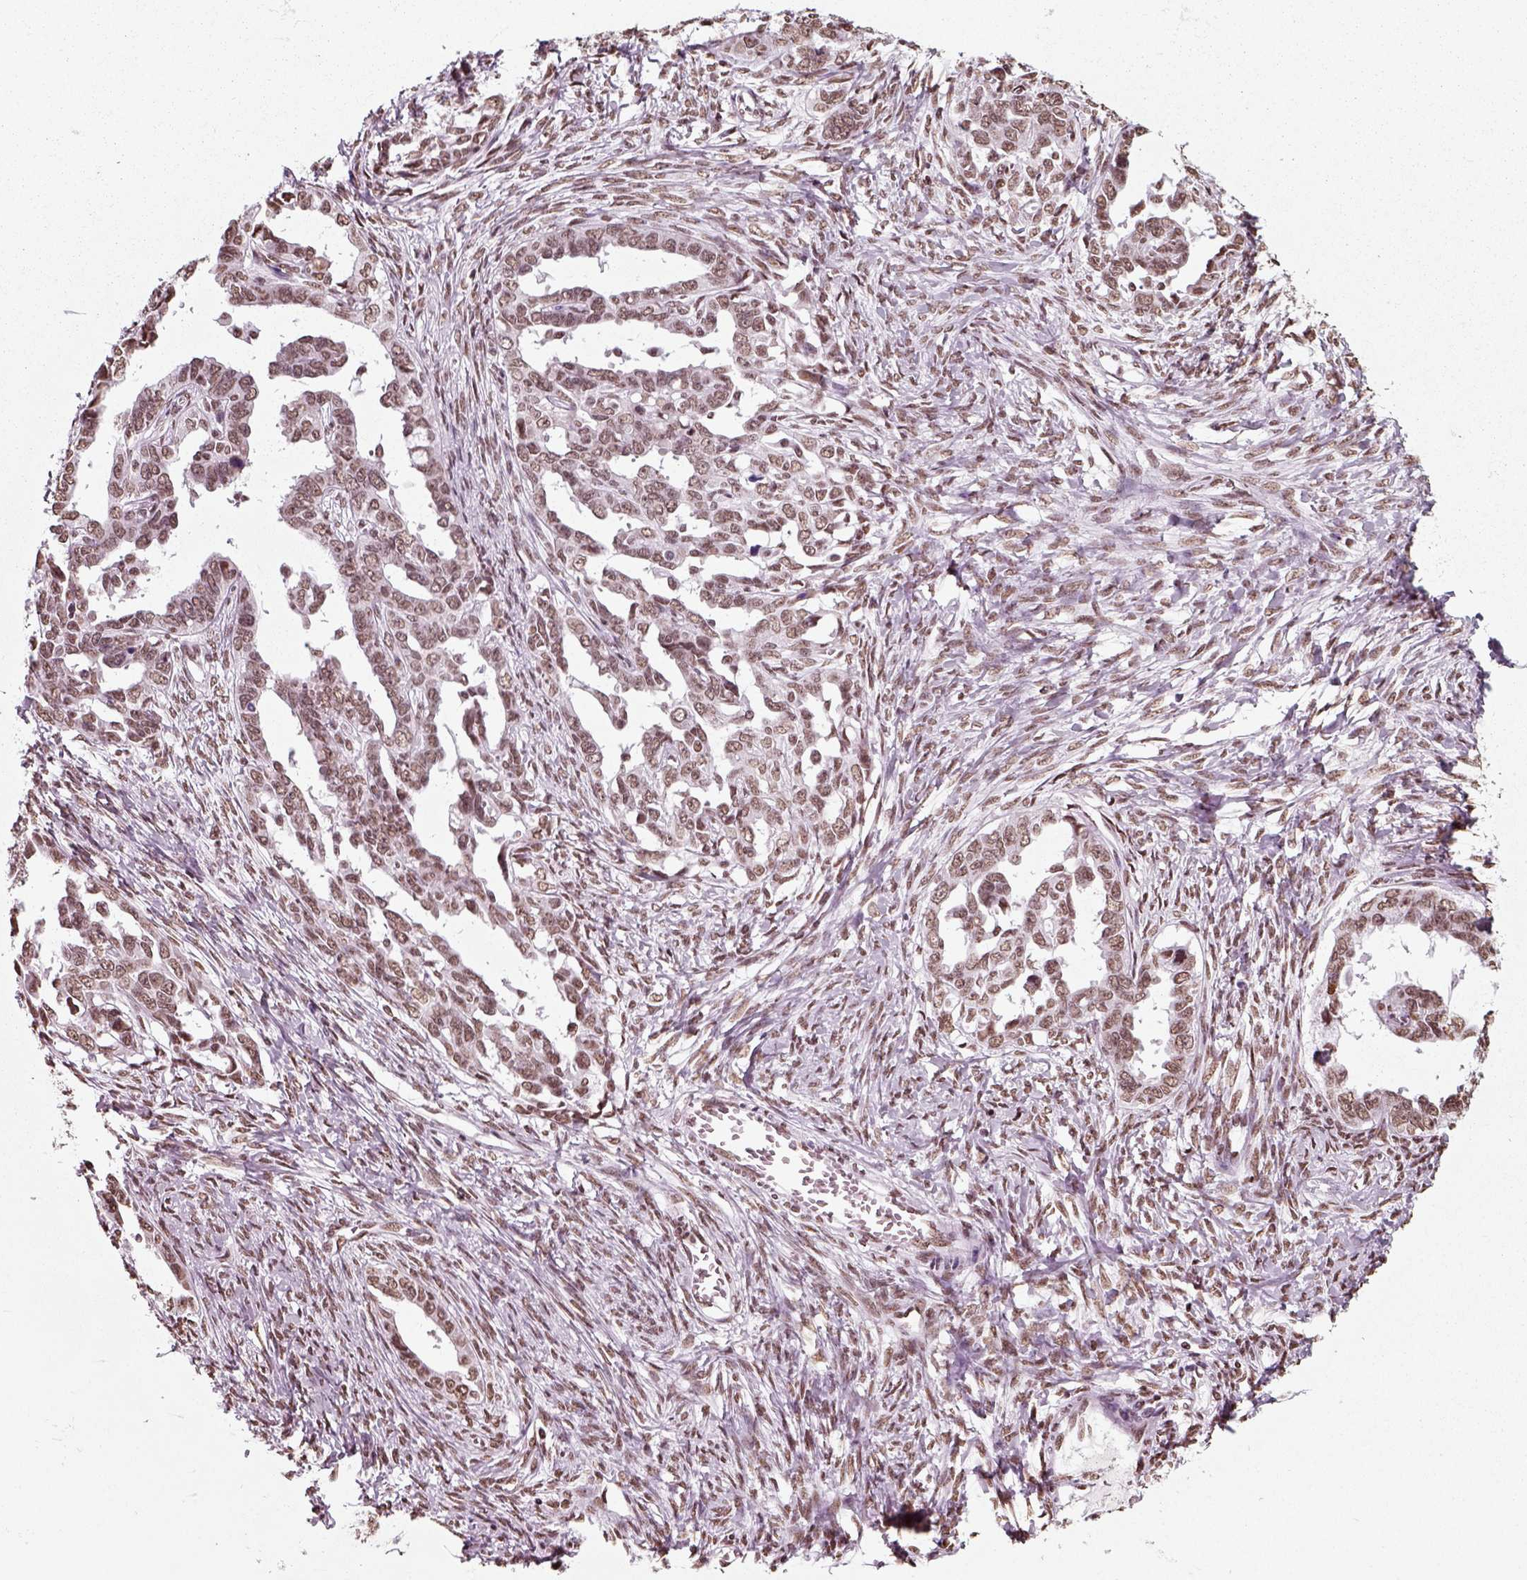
{"staining": {"intensity": "weak", "quantity": ">75%", "location": "nuclear"}, "tissue": "ovarian cancer", "cell_type": "Tumor cells", "image_type": "cancer", "snomed": [{"axis": "morphology", "description": "Cystadenocarcinoma, serous, NOS"}, {"axis": "topography", "description": "Ovary"}], "caption": "A micrograph showing weak nuclear expression in about >75% of tumor cells in ovarian cancer, as visualized by brown immunohistochemical staining.", "gene": "POLR1H", "patient": {"sex": "female", "age": 69}}